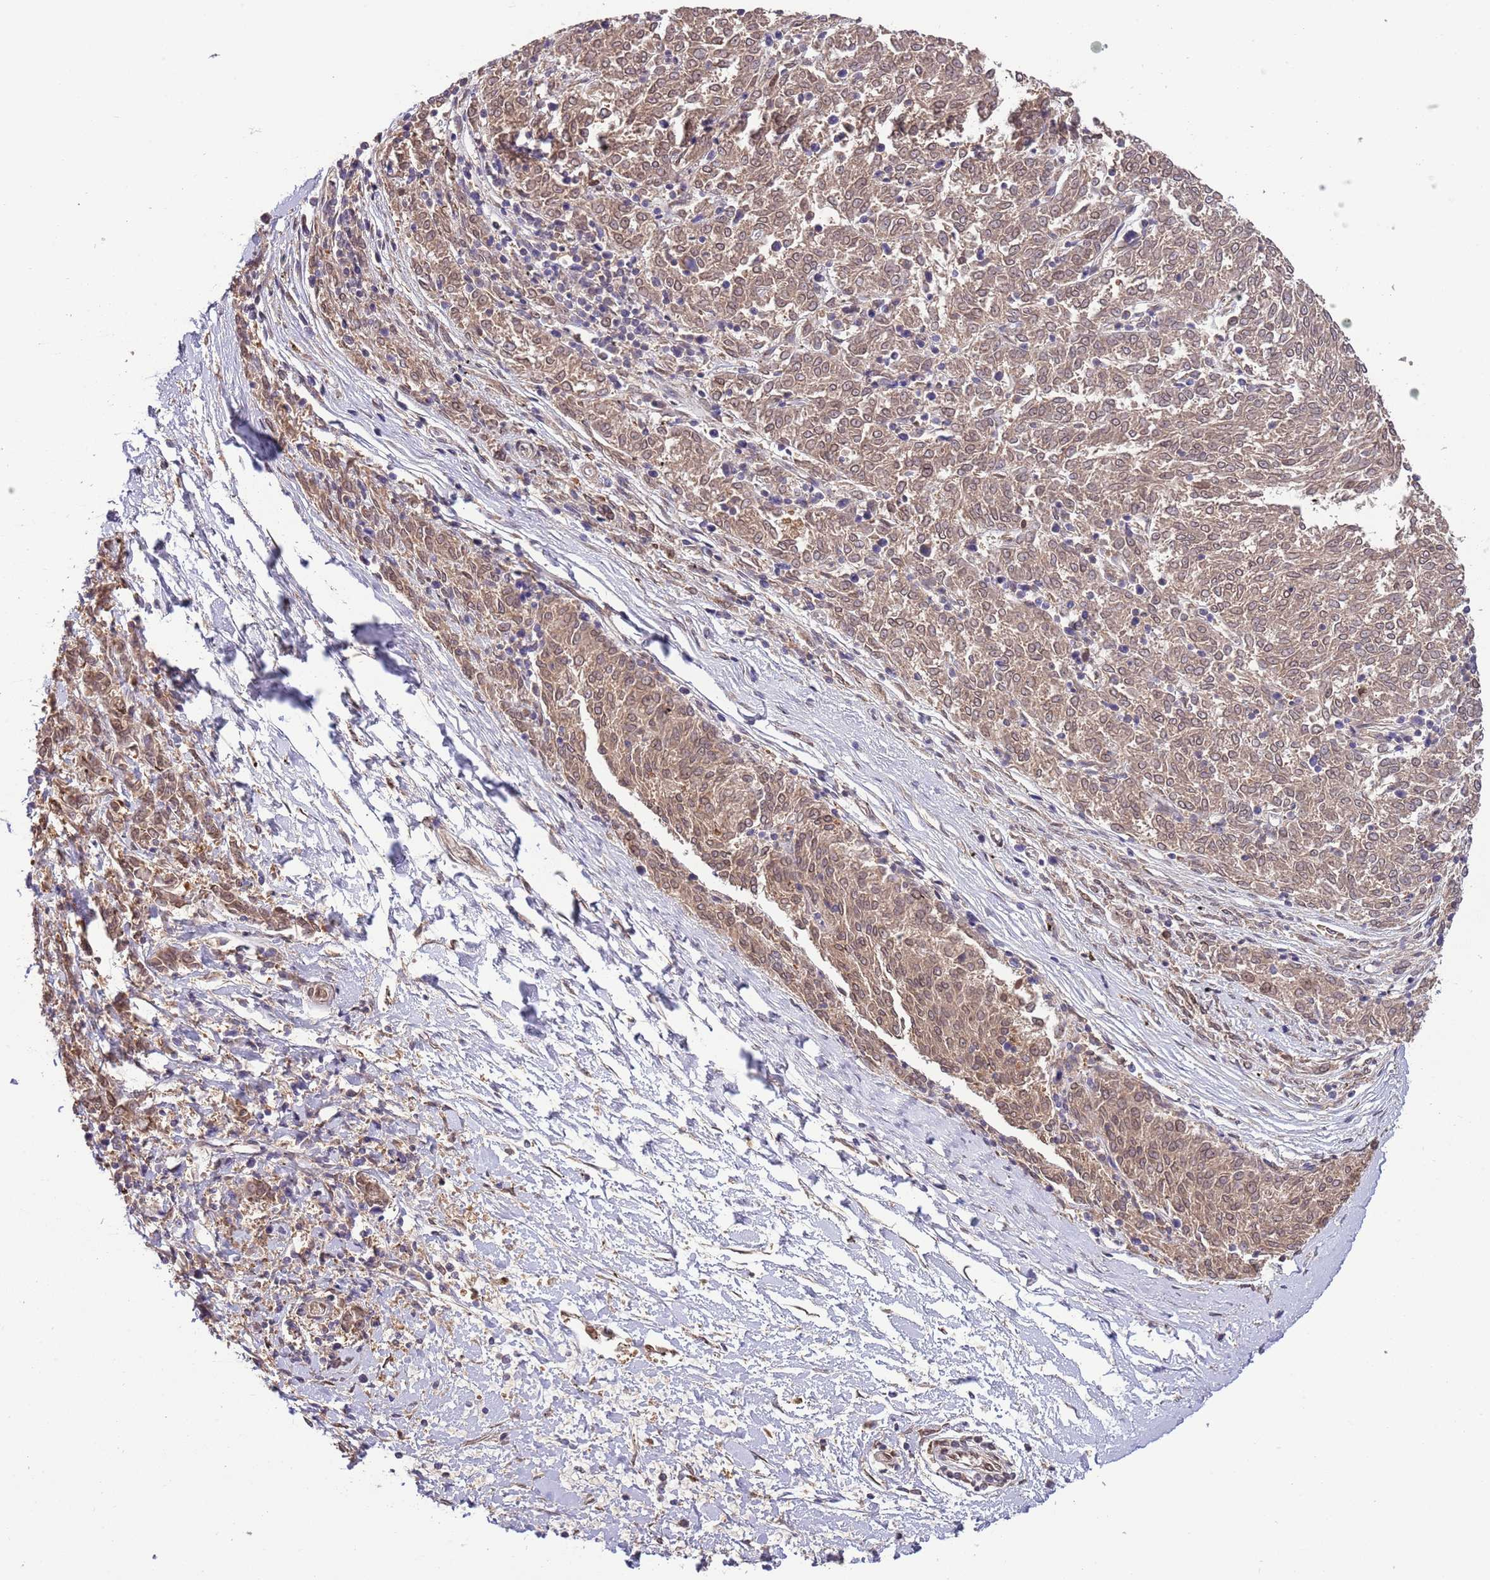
{"staining": {"intensity": "moderate", "quantity": ">75%", "location": "cytoplasmic/membranous,nuclear"}, "tissue": "melanoma", "cell_type": "Tumor cells", "image_type": "cancer", "snomed": [{"axis": "morphology", "description": "Malignant melanoma, NOS"}, {"axis": "topography", "description": "Skin"}], "caption": "Malignant melanoma was stained to show a protein in brown. There is medium levels of moderate cytoplasmic/membranous and nuclear positivity in approximately >75% of tumor cells.", "gene": "ZNF665", "patient": {"sex": "female", "age": 72}}